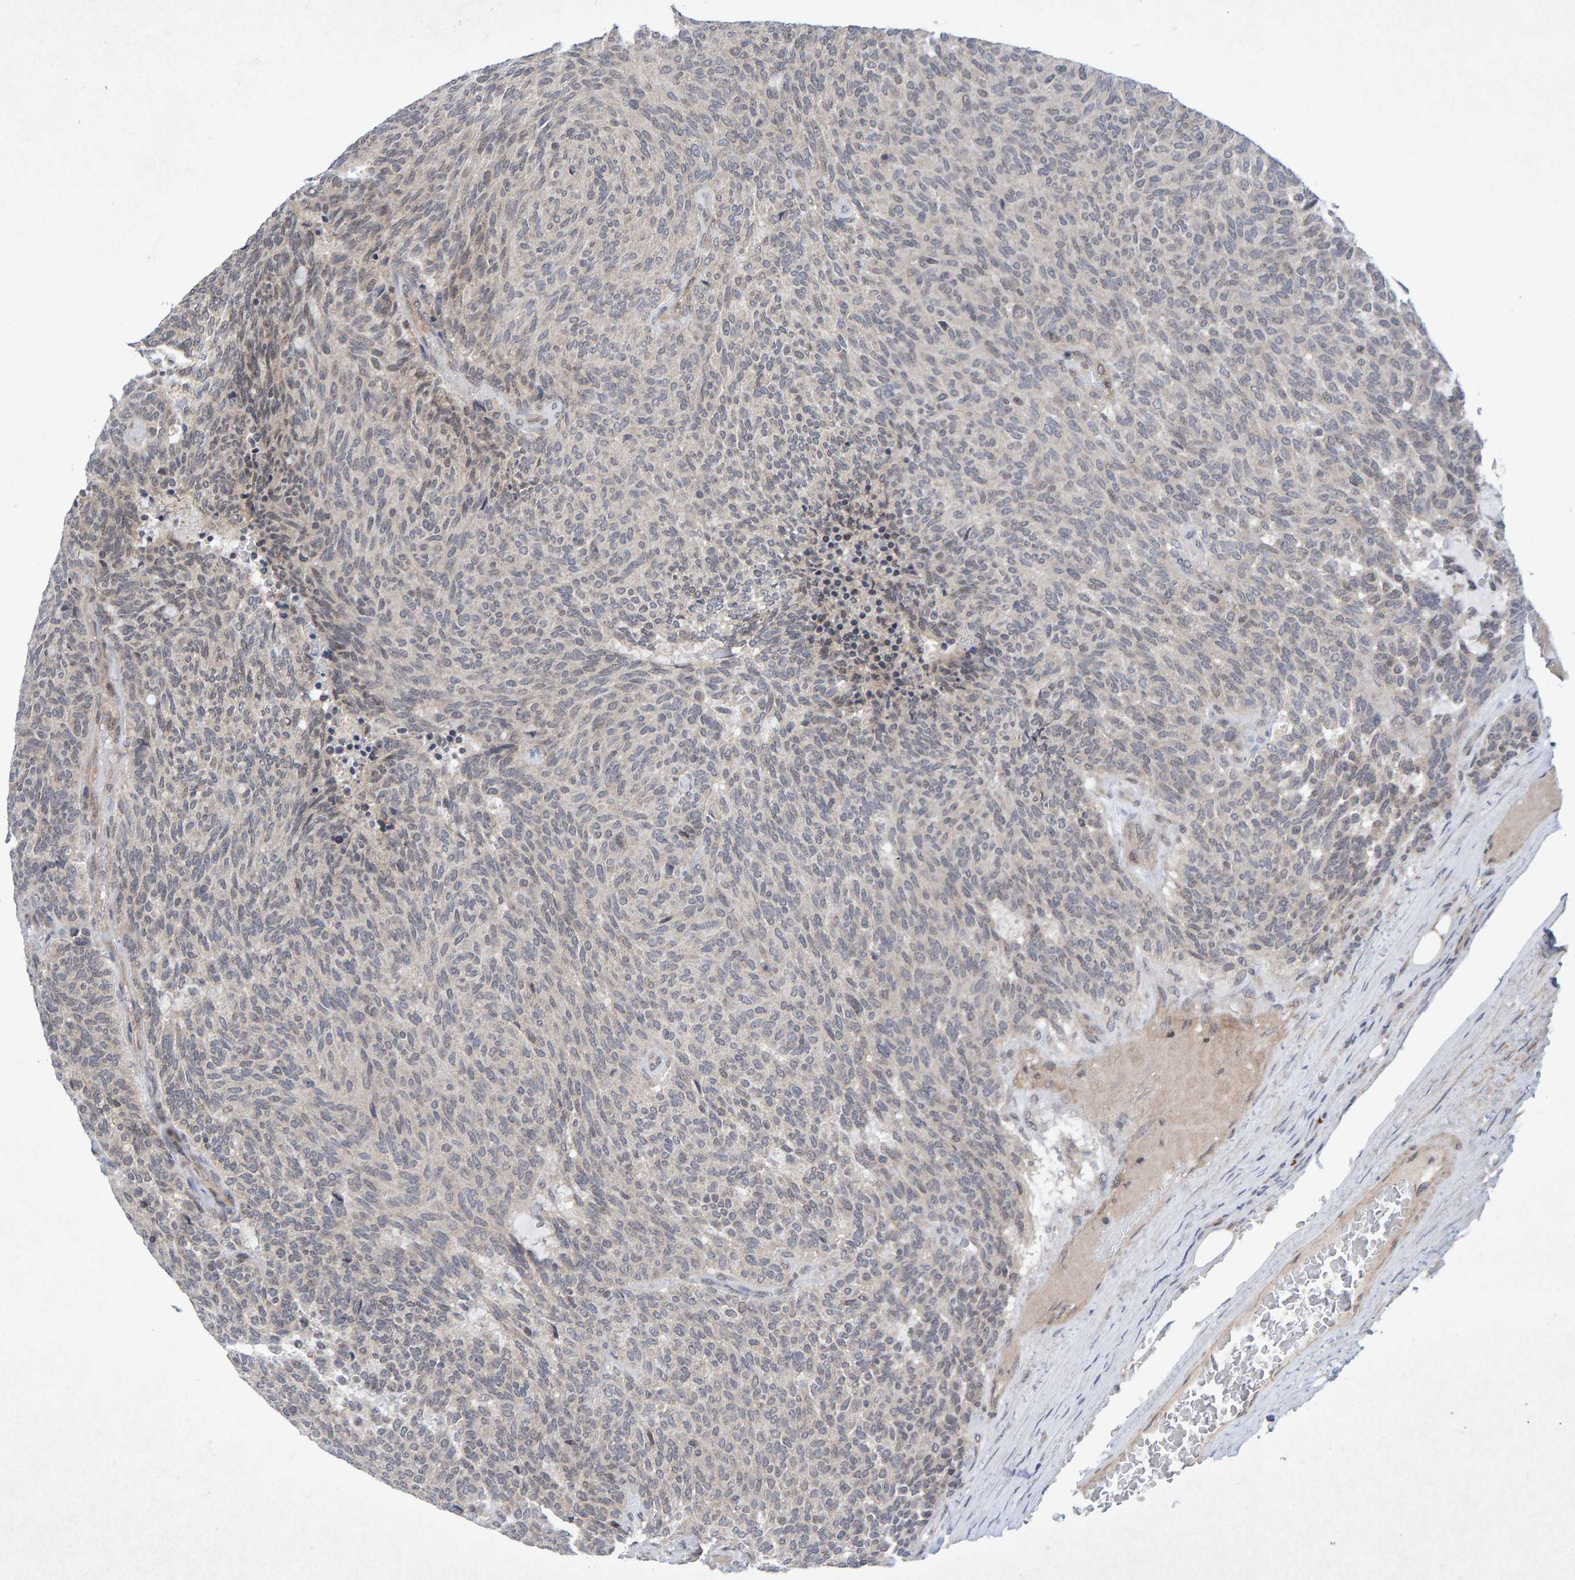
{"staining": {"intensity": "negative", "quantity": "none", "location": "none"}, "tissue": "carcinoid", "cell_type": "Tumor cells", "image_type": "cancer", "snomed": [{"axis": "morphology", "description": "Carcinoid, malignant, NOS"}, {"axis": "topography", "description": "Pancreas"}], "caption": "Malignant carcinoid stained for a protein using IHC displays no staining tumor cells.", "gene": "CDH2", "patient": {"sex": "female", "age": 54}}